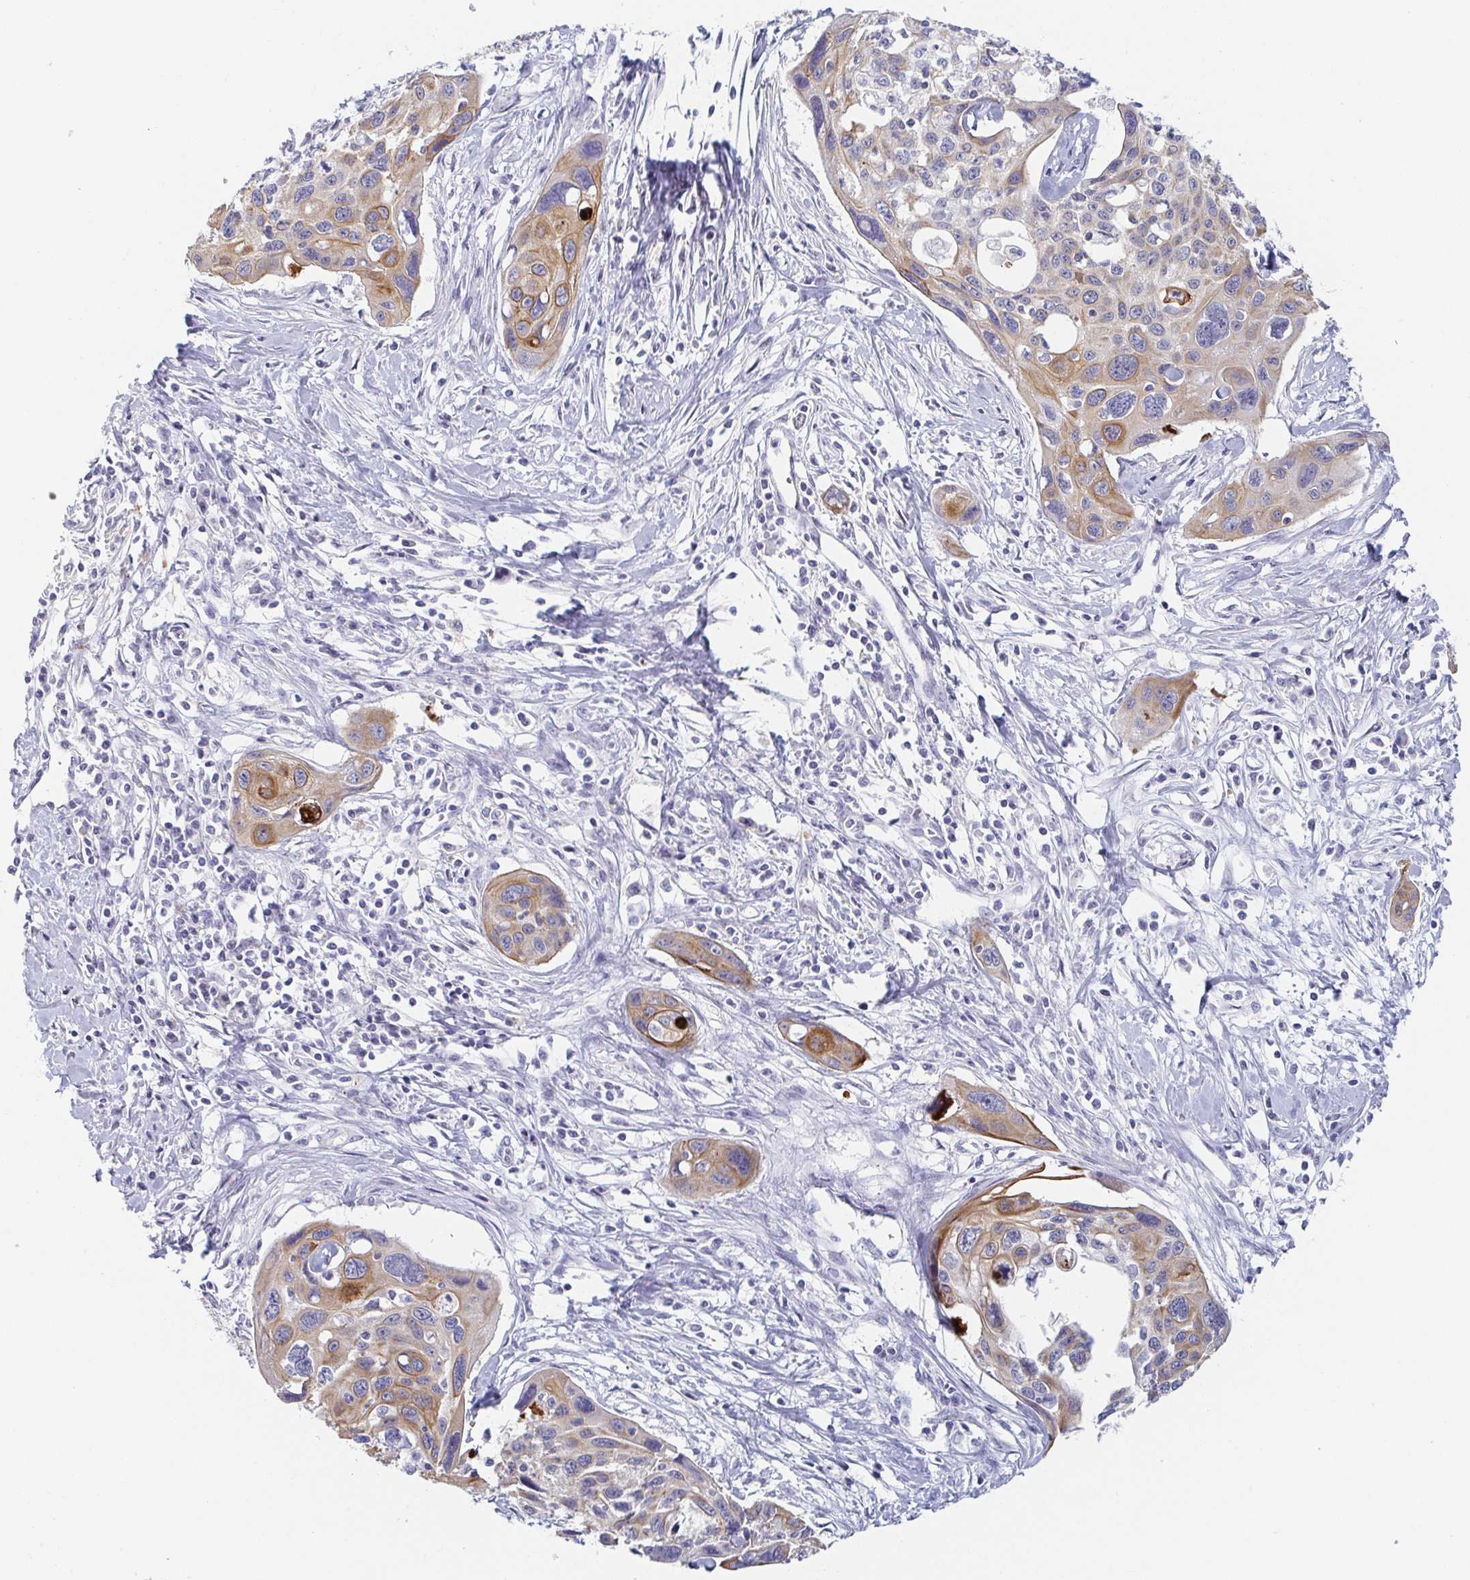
{"staining": {"intensity": "moderate", "quantity": "25%-75%", "location": "cytoplasmic/membranous"}, "tissue": "cervical cancer", "cell_type": "Tumor cells", "image_type": "cancer", "snomed": [{"axis": "morphology", "description": "Squamous cell carcinoma, NOS"}, {"axis": "topography", "description": "Cervix"}], "caption": "Cervical squamous cell carcinoma was stained to show a protein in brown. There is medium levels of moderate cytoplasmic/membranous expression in about 25%-75% of tumor cells.", "gene": "RHOV", "patient": {"sex": "female", "age": 31}}